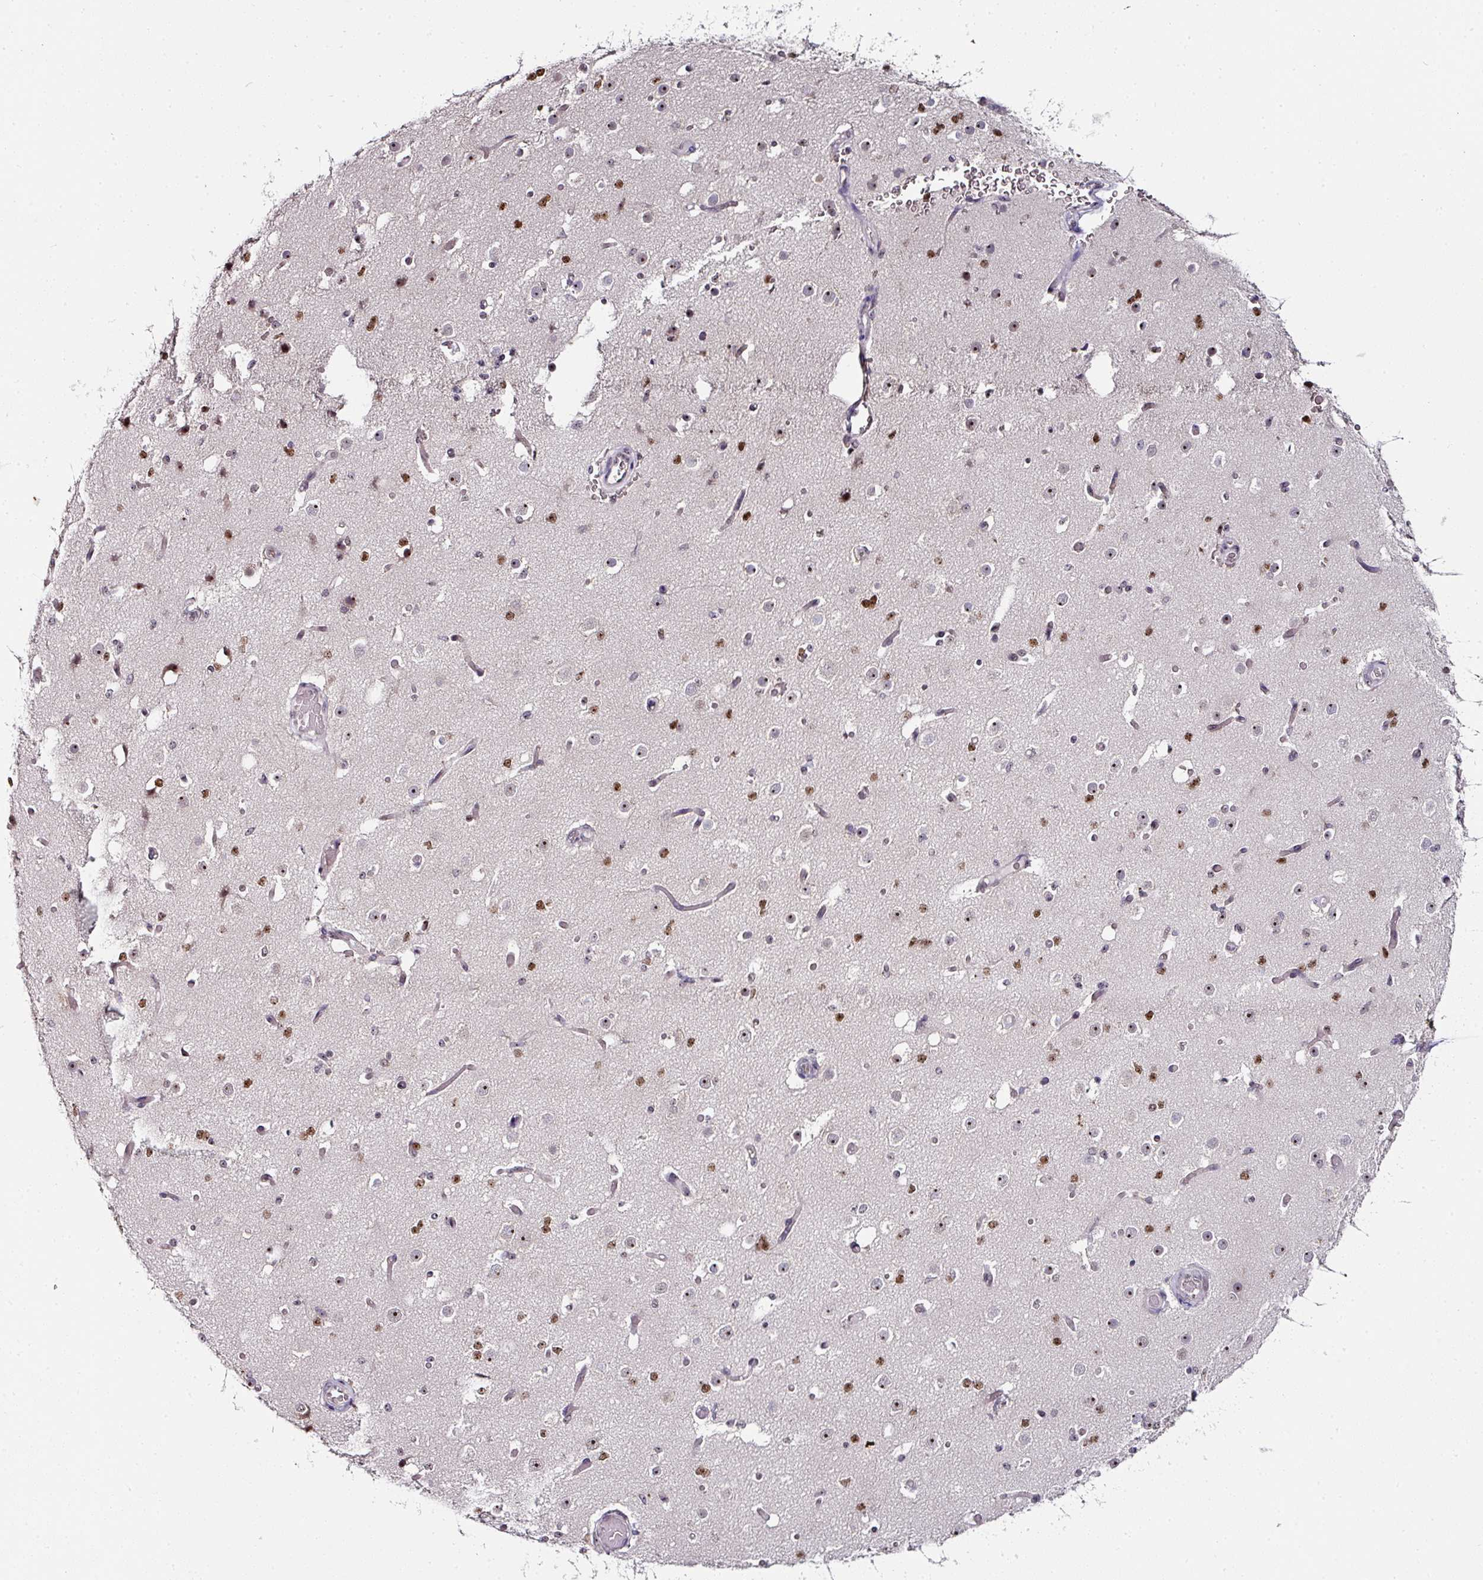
{"staining": {"intensity": "weak", "quantity": "<25%", "location": "nuclear"}, "tissue": "cerebral cortex", "cell_type": "Endothelial cells", "image_type": "normal", "snomed": [{"axis": "morphology", "description": "Normal tissue, NOS"}, {"axis": "morphology", "description": "Inflammation, NOS"}, {"axis": "topography", "description": "Cerebral cortex"}], "caption": "Immunohistochemistry of unremarkable cerebral cortex displays no staining in endothelial cells. (DAB (3,3'-diaminobenzidine) immunohistochemistry visualized using brightfield microscopy, high magnification).", "gene": "NACC2", "patient": {"sex": "male", "age": 6}}